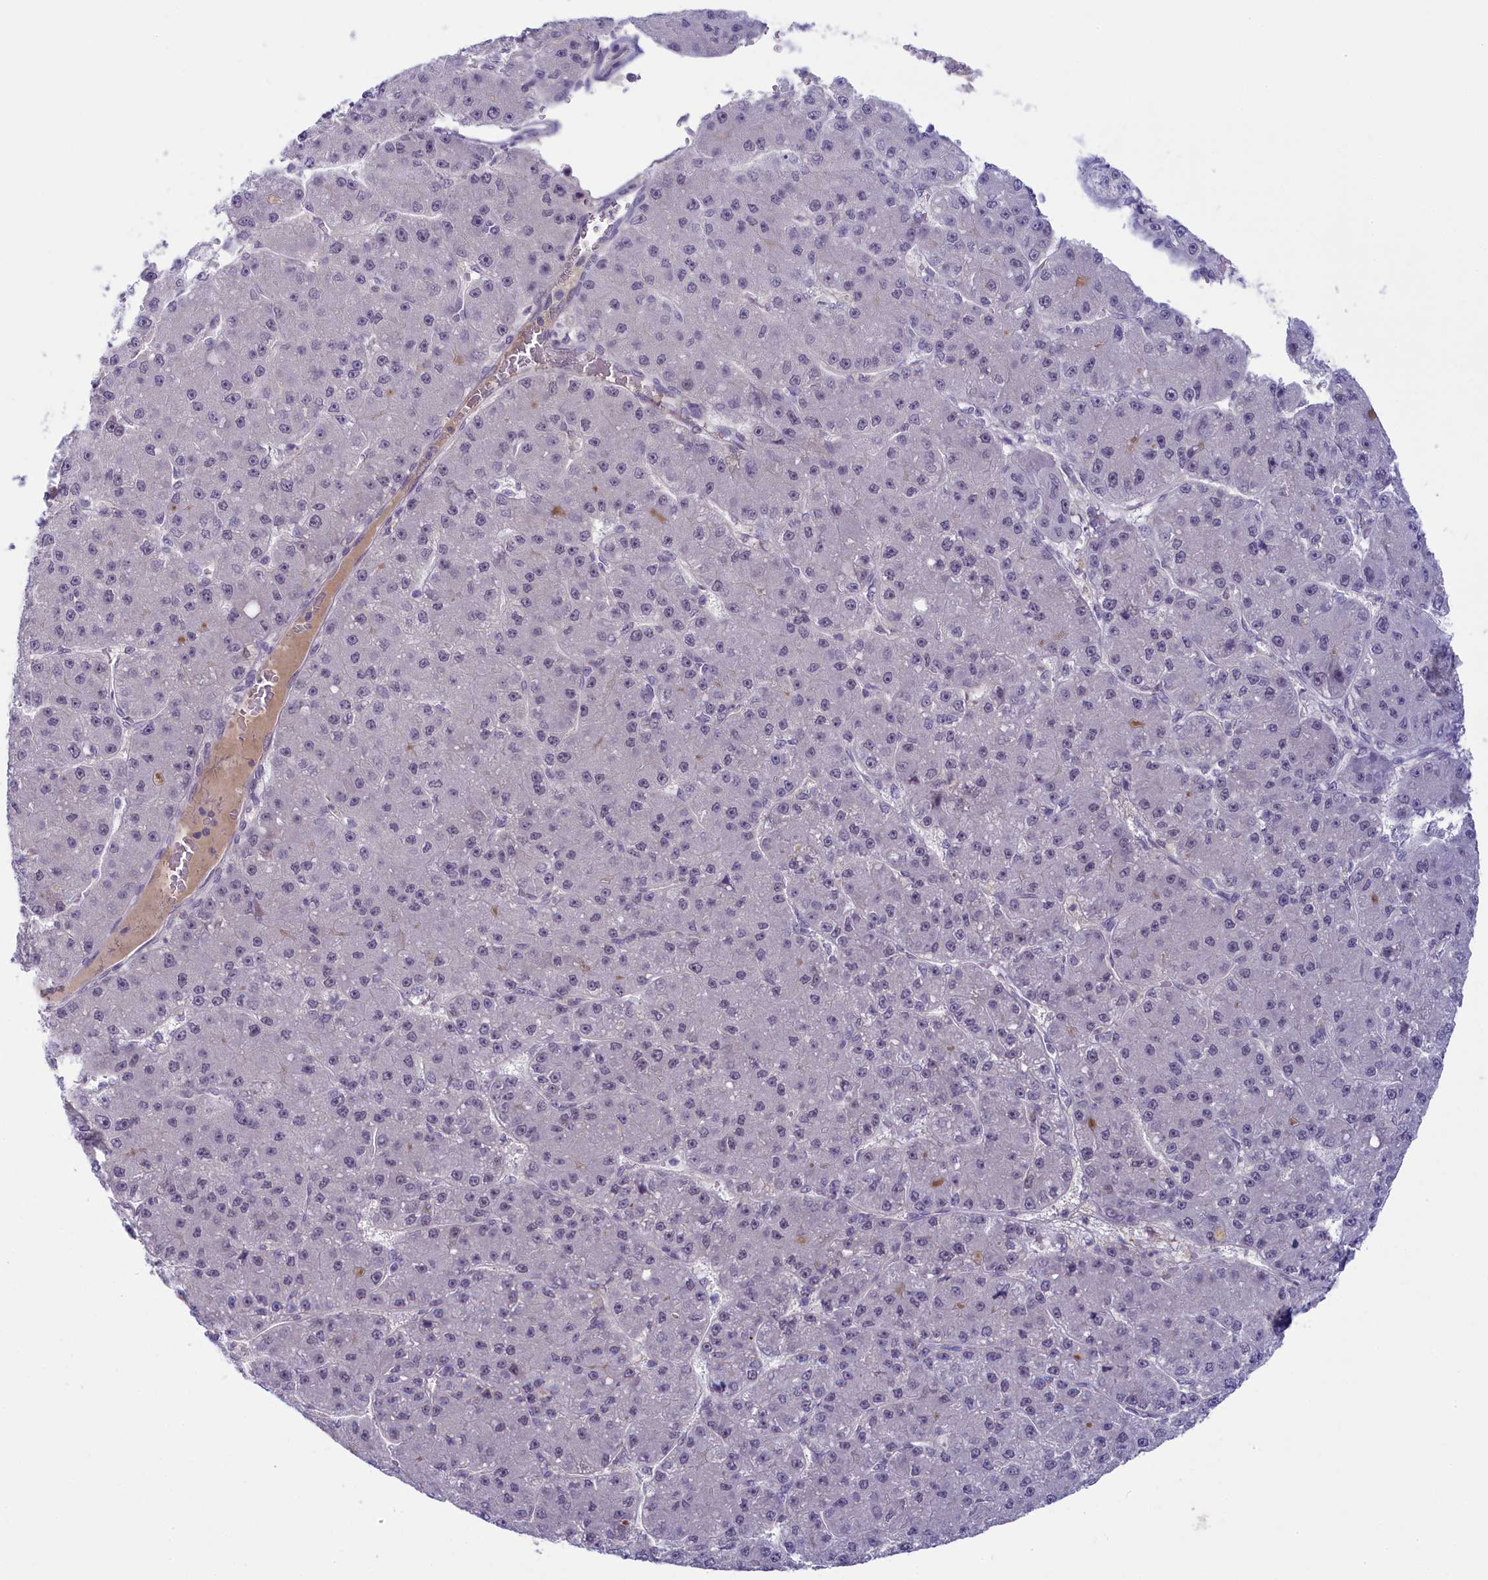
{"staining": {"intensity": "negative", "quantity": "none", "location": "none"}, "tissue": "liver cancer", "cell_type": "Tumor cells", "image_type": "cancer", "snomed": [{"axis": "morphology", "description": "Carcinoma, Hepatocellular, NOS"}, {"axis": "topography", "description": "Liver"}], "caption": "A histopathology image of human liver cancer is negative for staining in tumor cells.", "gene": "CRAMP1", "patient": {"sex": "male", "age": 67}}